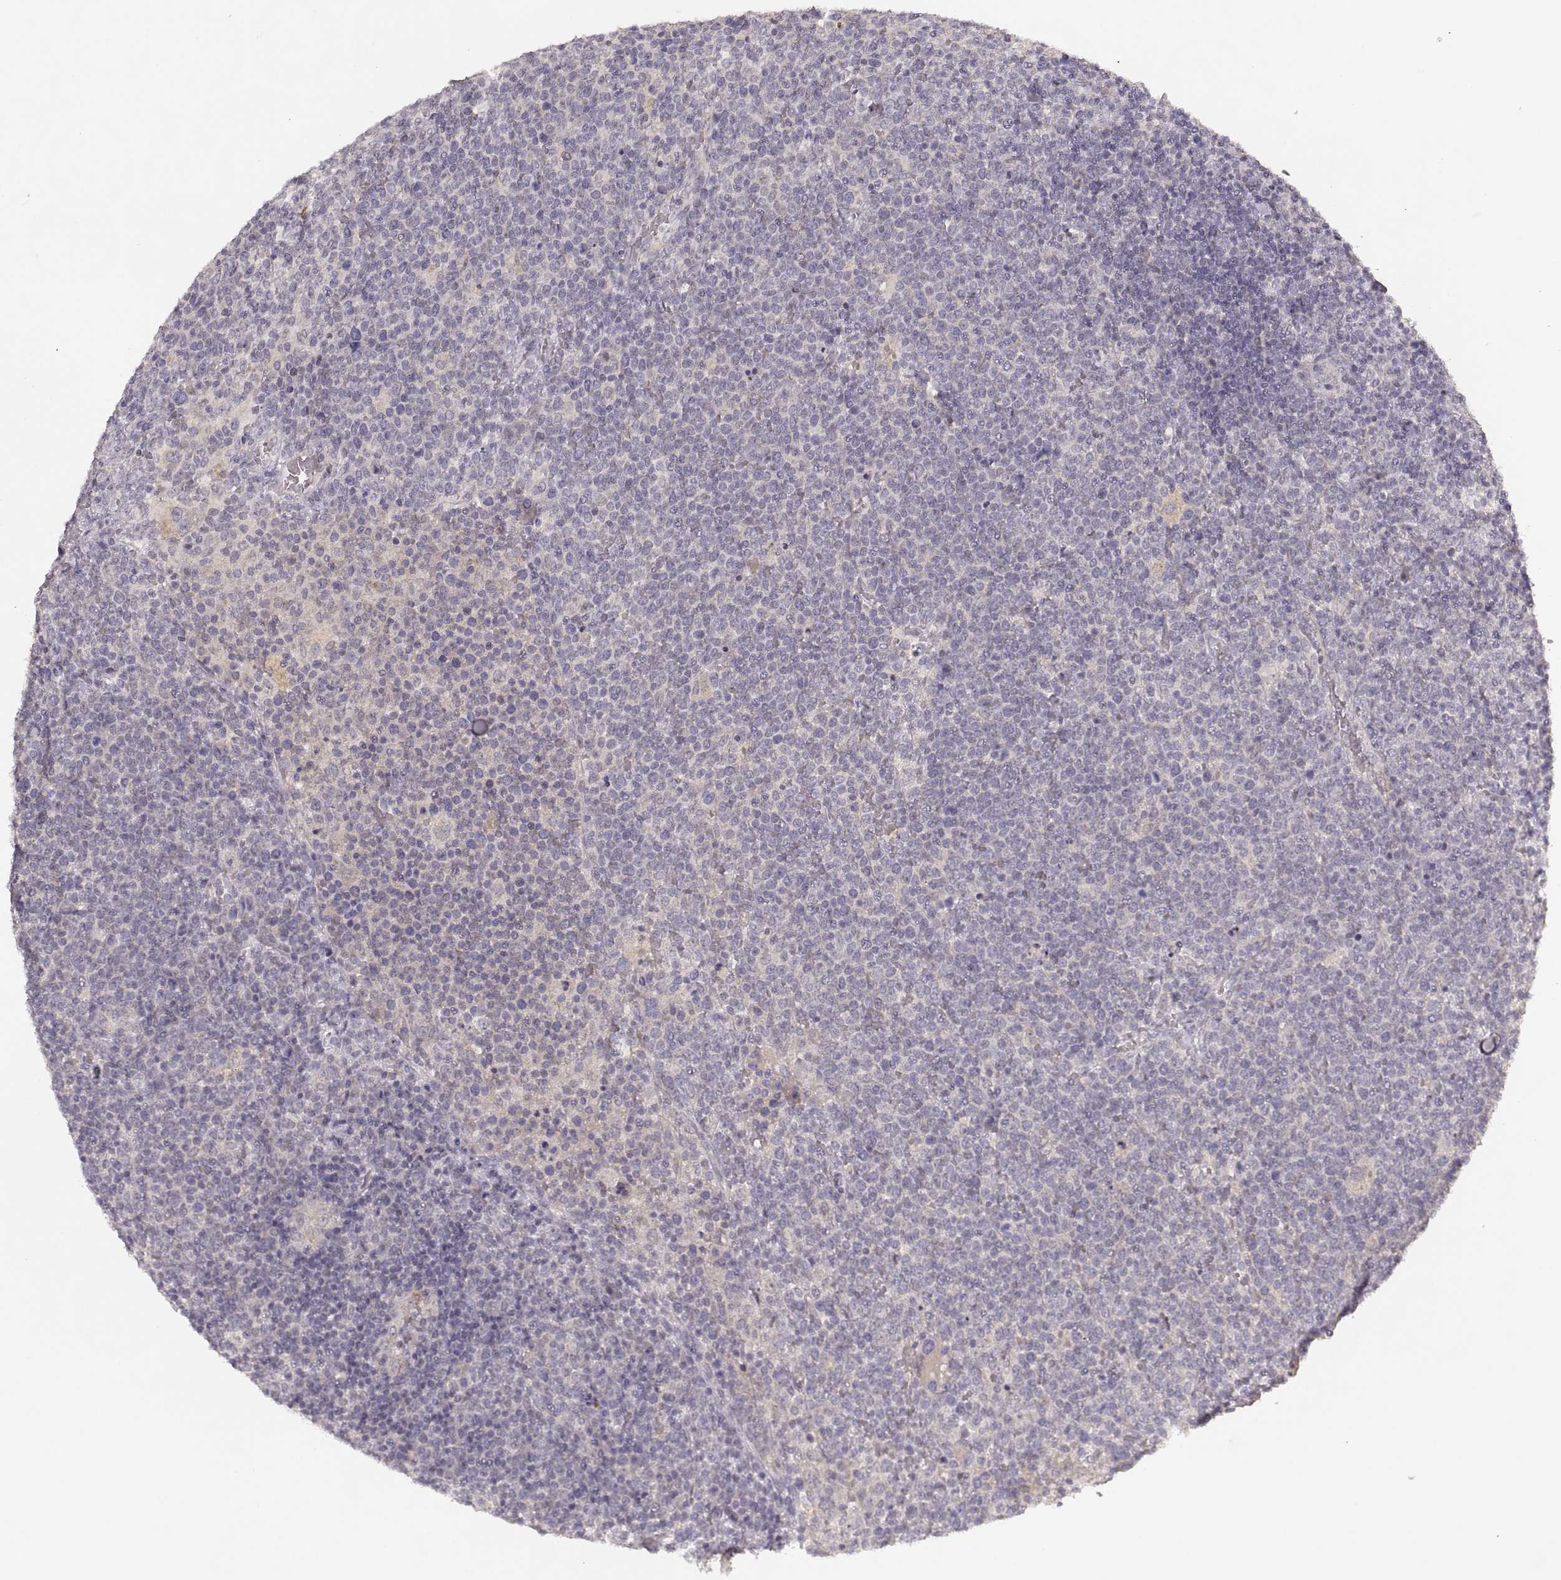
{"staining": {"intensity": "negative", "quantity": "none", "location": "none"}, "tissue": "lymphoma", "cell_type": "Tumor cells", "image_type": "cancer", "snomed": [{"axis": "morphology", "description": "Malignant lymphoma, non-Hodgkin's type, High grade"}, {"axis": "topography", "description": "Lymph node"}], "caption": "Human lymphoma stained for a protein using IHC demonstrates no expression in tumor cells.", "gene": "LAMC2", "patient": {"sex": "male", "age": 61}}